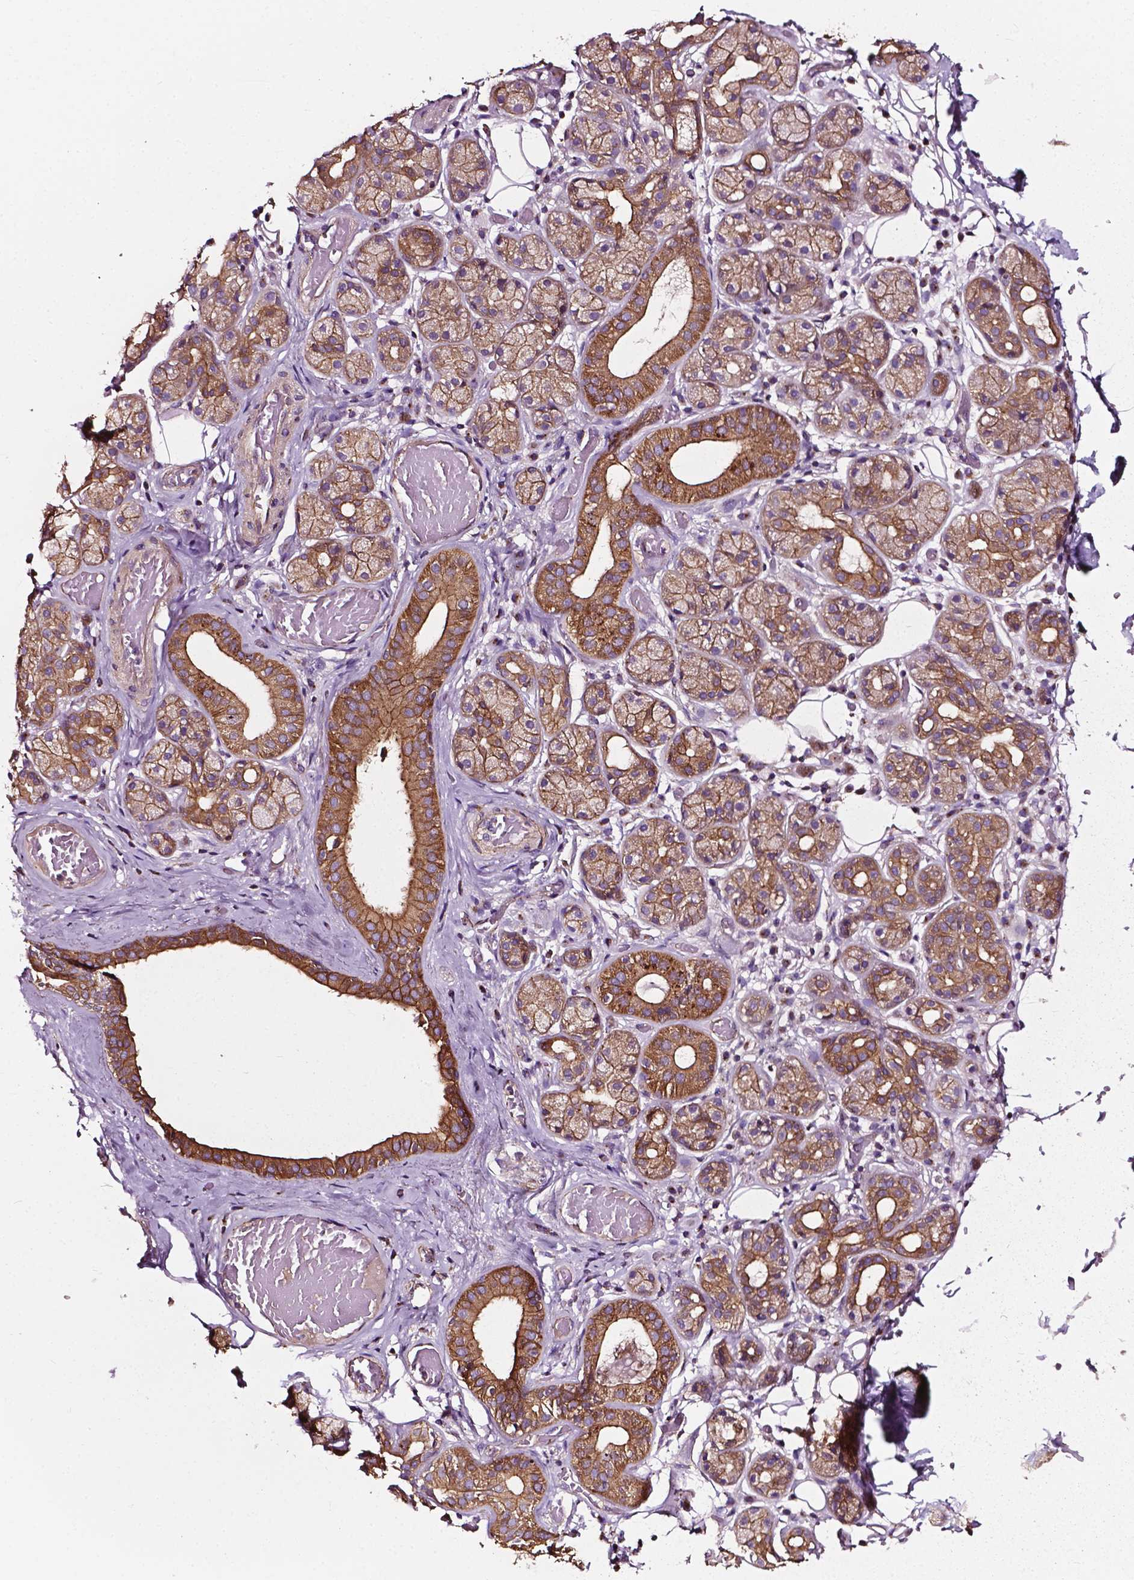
{"staining": {"intensity": "moderate", "quantity": ">75%", "location": "cytoplasmic/membranous"}, "tissue": "salivary gland", "cell_type": "Glandular cells", "image_type": "normal", "snomed": [{"axis": "morphology", "description": "Normal tissue, NOS"}, {"axis": "topography", "description": "Salivary gland"}, {"axis": "topography", "description": "Peripheral nerve tissue"}], "caption": "IHC photomicrograph of benign salivary gland: human salivary gland stained using immunohistochemistry (IHC) displays medium levels of moderate protein expression localized specifically in the cytoplasmic/membranous of glandular cells, appearing as a cytoplasmic/membranous brown color.", "gene": "ATG16L1", "patient": {"sex": "male", "age": 71}}